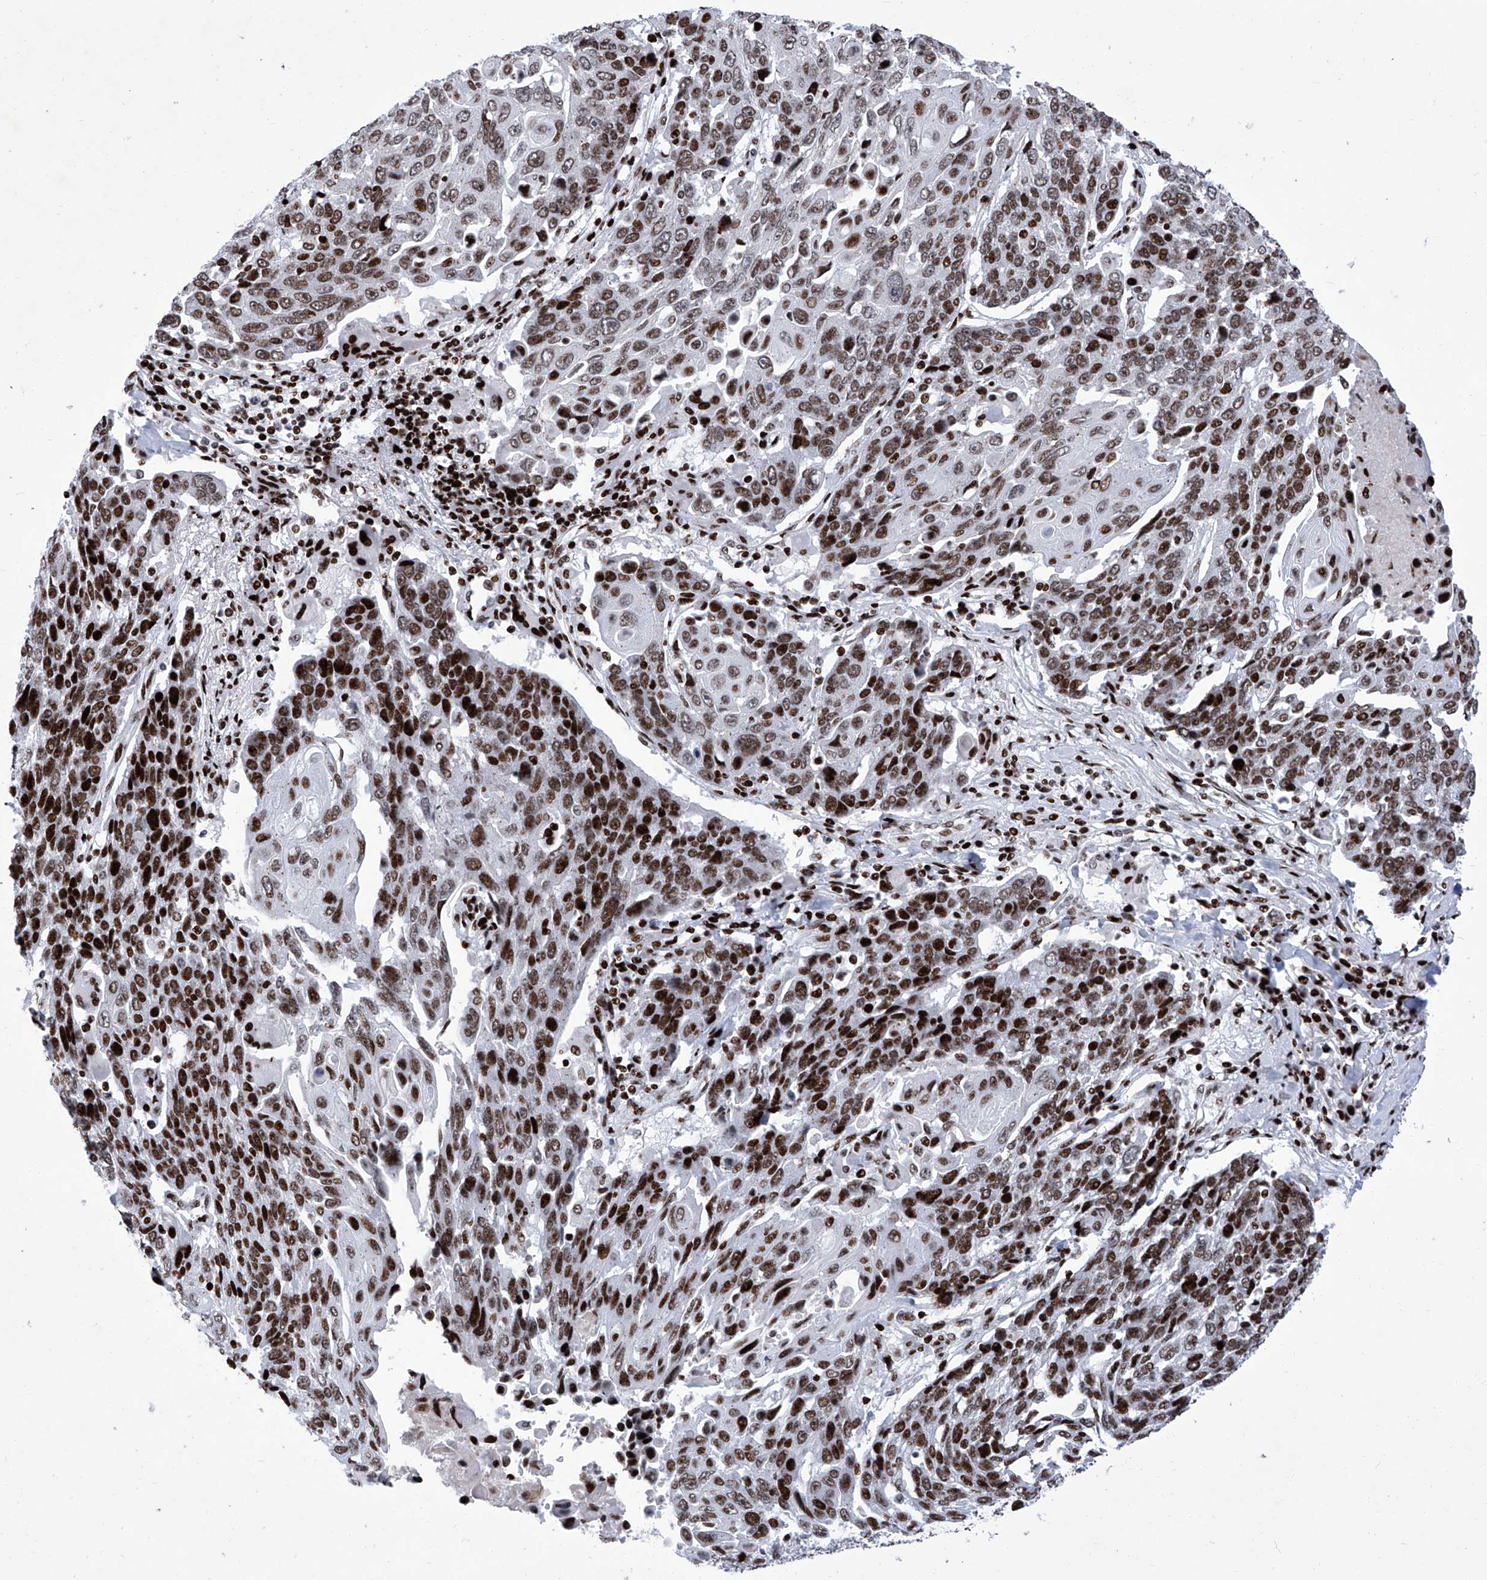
{"staining": {"intensity": "strong", "quantity": ">75%", "location": "nuclear"}, "tissue": "lung cancer", "cell_type": "Tumor cells", "image_type": "cancer", "snomed": [{"axis": "morphology", "description": "Squamous cell carcinoma, NOS"}, {"axis": "topography", "description": "Lung"}], "caption": "An immunohistochemistry (IHC) histopathology image of neoplastic tissue is shown. Protein staining in brown highlights strong nuclear positivity in lung cancer (squamous cell carcinoma) within tumor cells. (DAB (3,3'-diaminobenzidine) = brown stain, brightfield microscopy at high magnification).", "gene": "HEY2", "patient": {"sex": "male", "age": 66}}